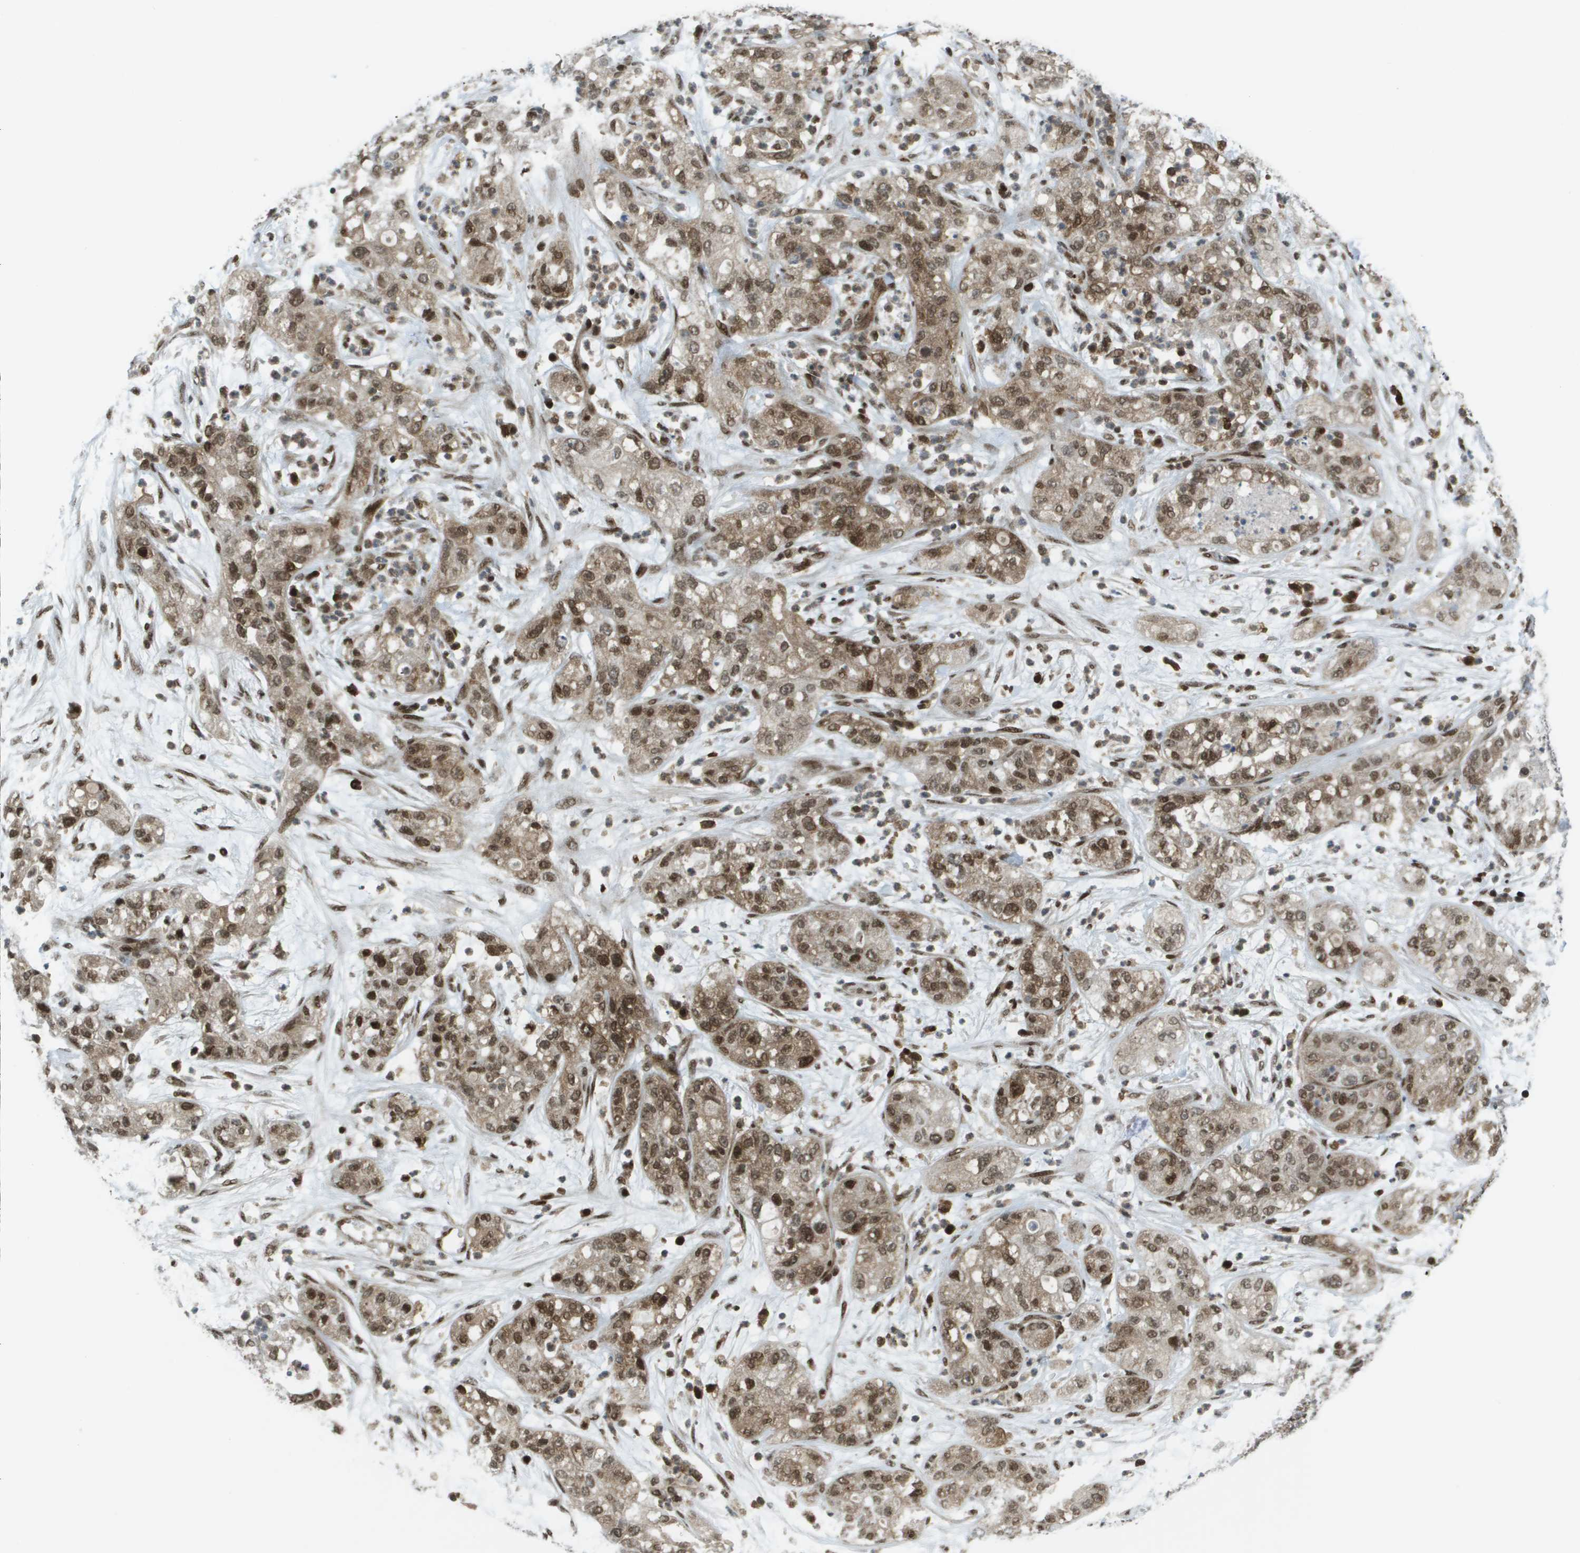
{"staining": {"intensity": "moderate", "quantity": ">75%", "location": "cytoplasmic/membranous,nuclear"}, "tissue": "pancreatic cancer", "cell_type": "Tumor cells", "image_type": "cancer", "snomed": [{"axis": "morphology", "description": "Adenocarcinoma, NOS"}, {"axis": "topography", "description": "Pancreas"}], "caption": "Human pancreatic adenocarcinoma stained with a protein marker reveals moderate staining in tumor cells.", "gene": "IRF7", "patient": {"sex": "female", "age": 78}}